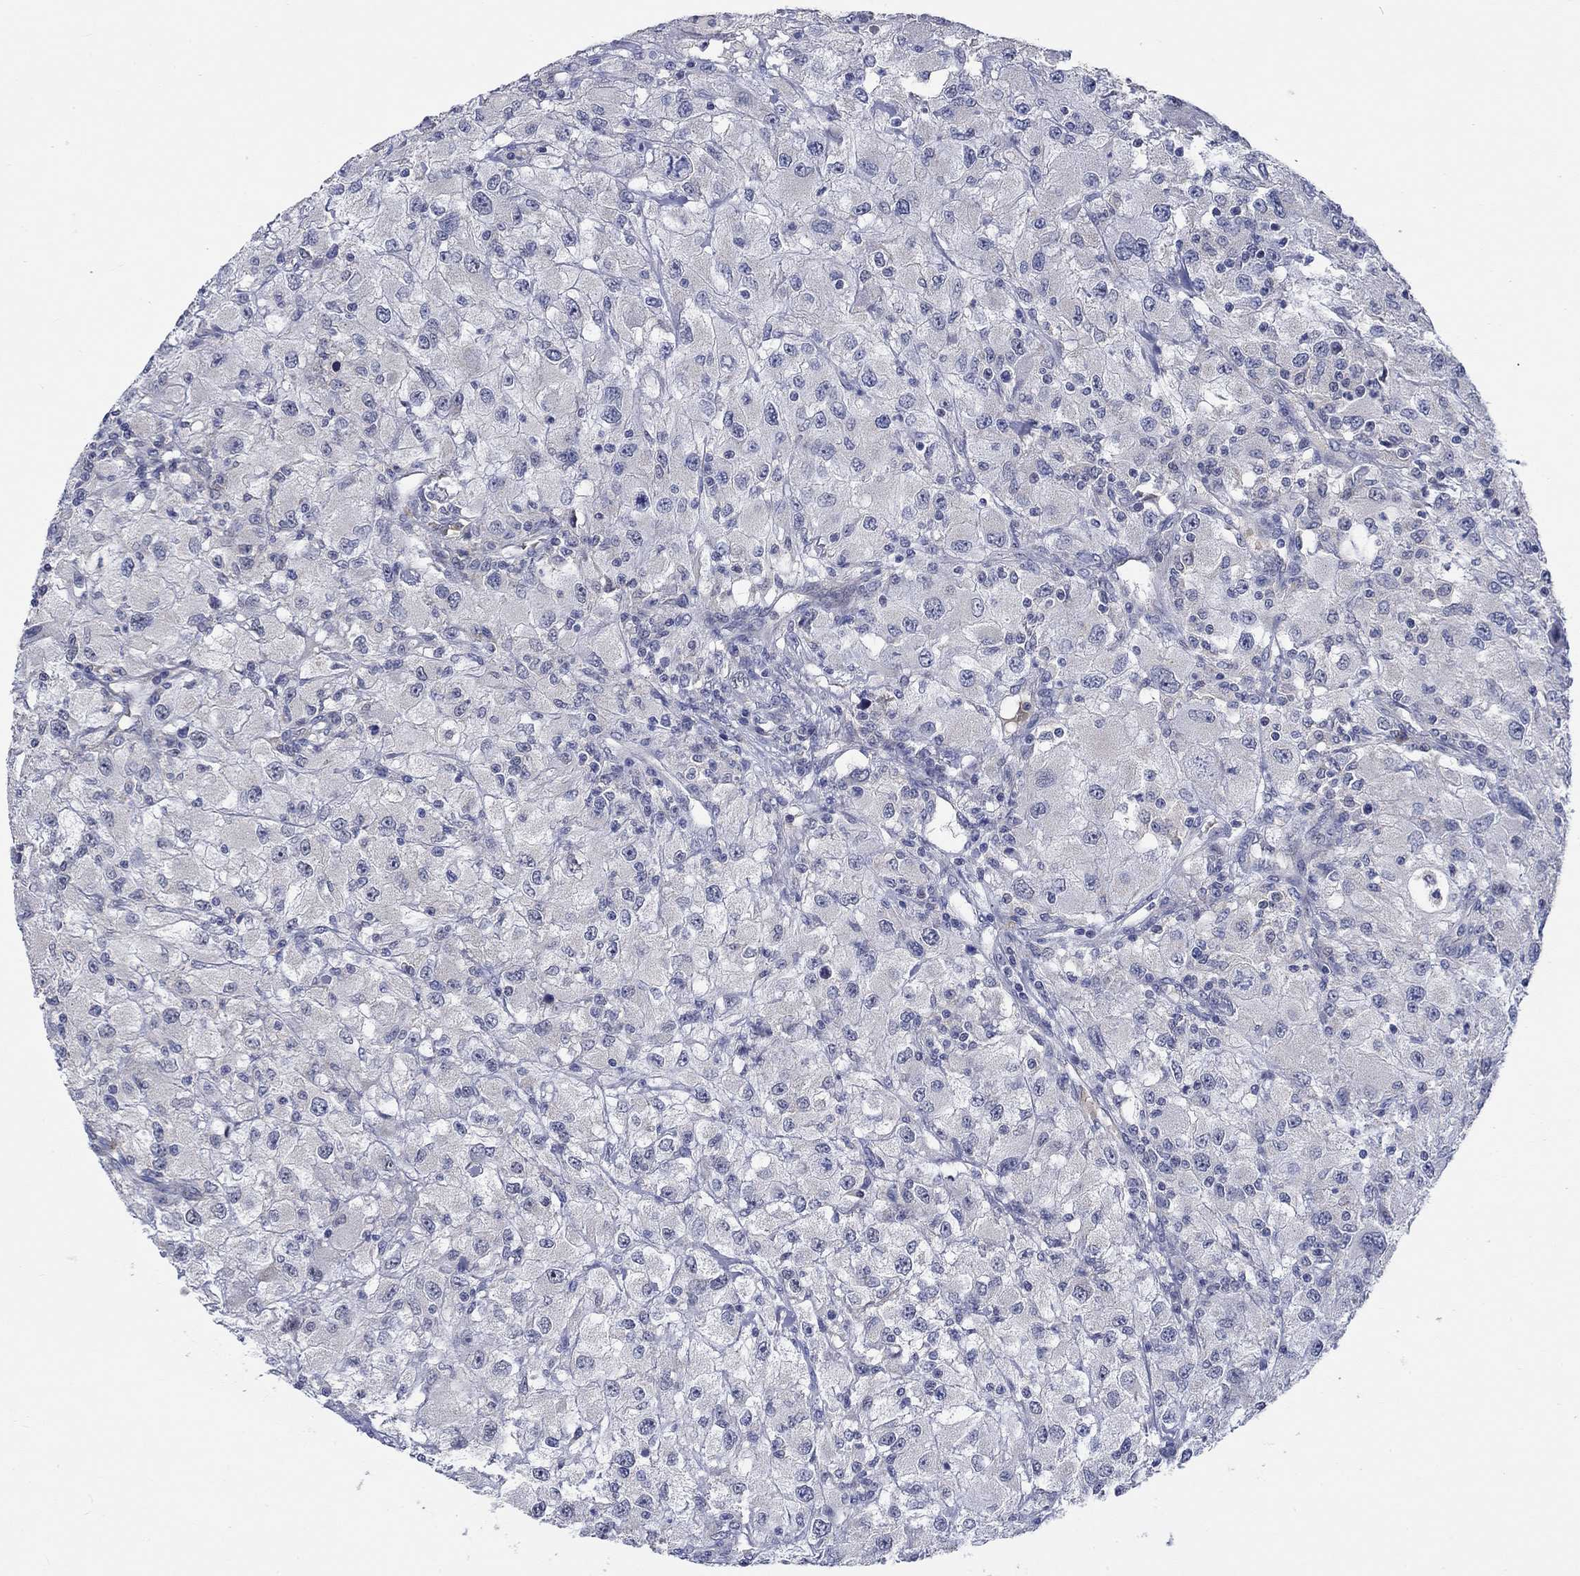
{"staining": {"intensity": "negative", "quantity": "none", "location": "none"}, "tissue": "renal cancer", "cell_type": "Tumor cells", "image_type": "cancer", "snomed": [{"axis": "morphology", "description": "Adenocarcinoma, NOS"}, {"axis": "topography", "description": "Kidney"}], "caption": "Renal cancer was stained to show a protein in brown. There is no significant positivity in tumor cells. (DAB immunohistochemistry (IHC), high magnification).", "gene": "WASF1", "patient": {"sex": "female", "age": 67}}